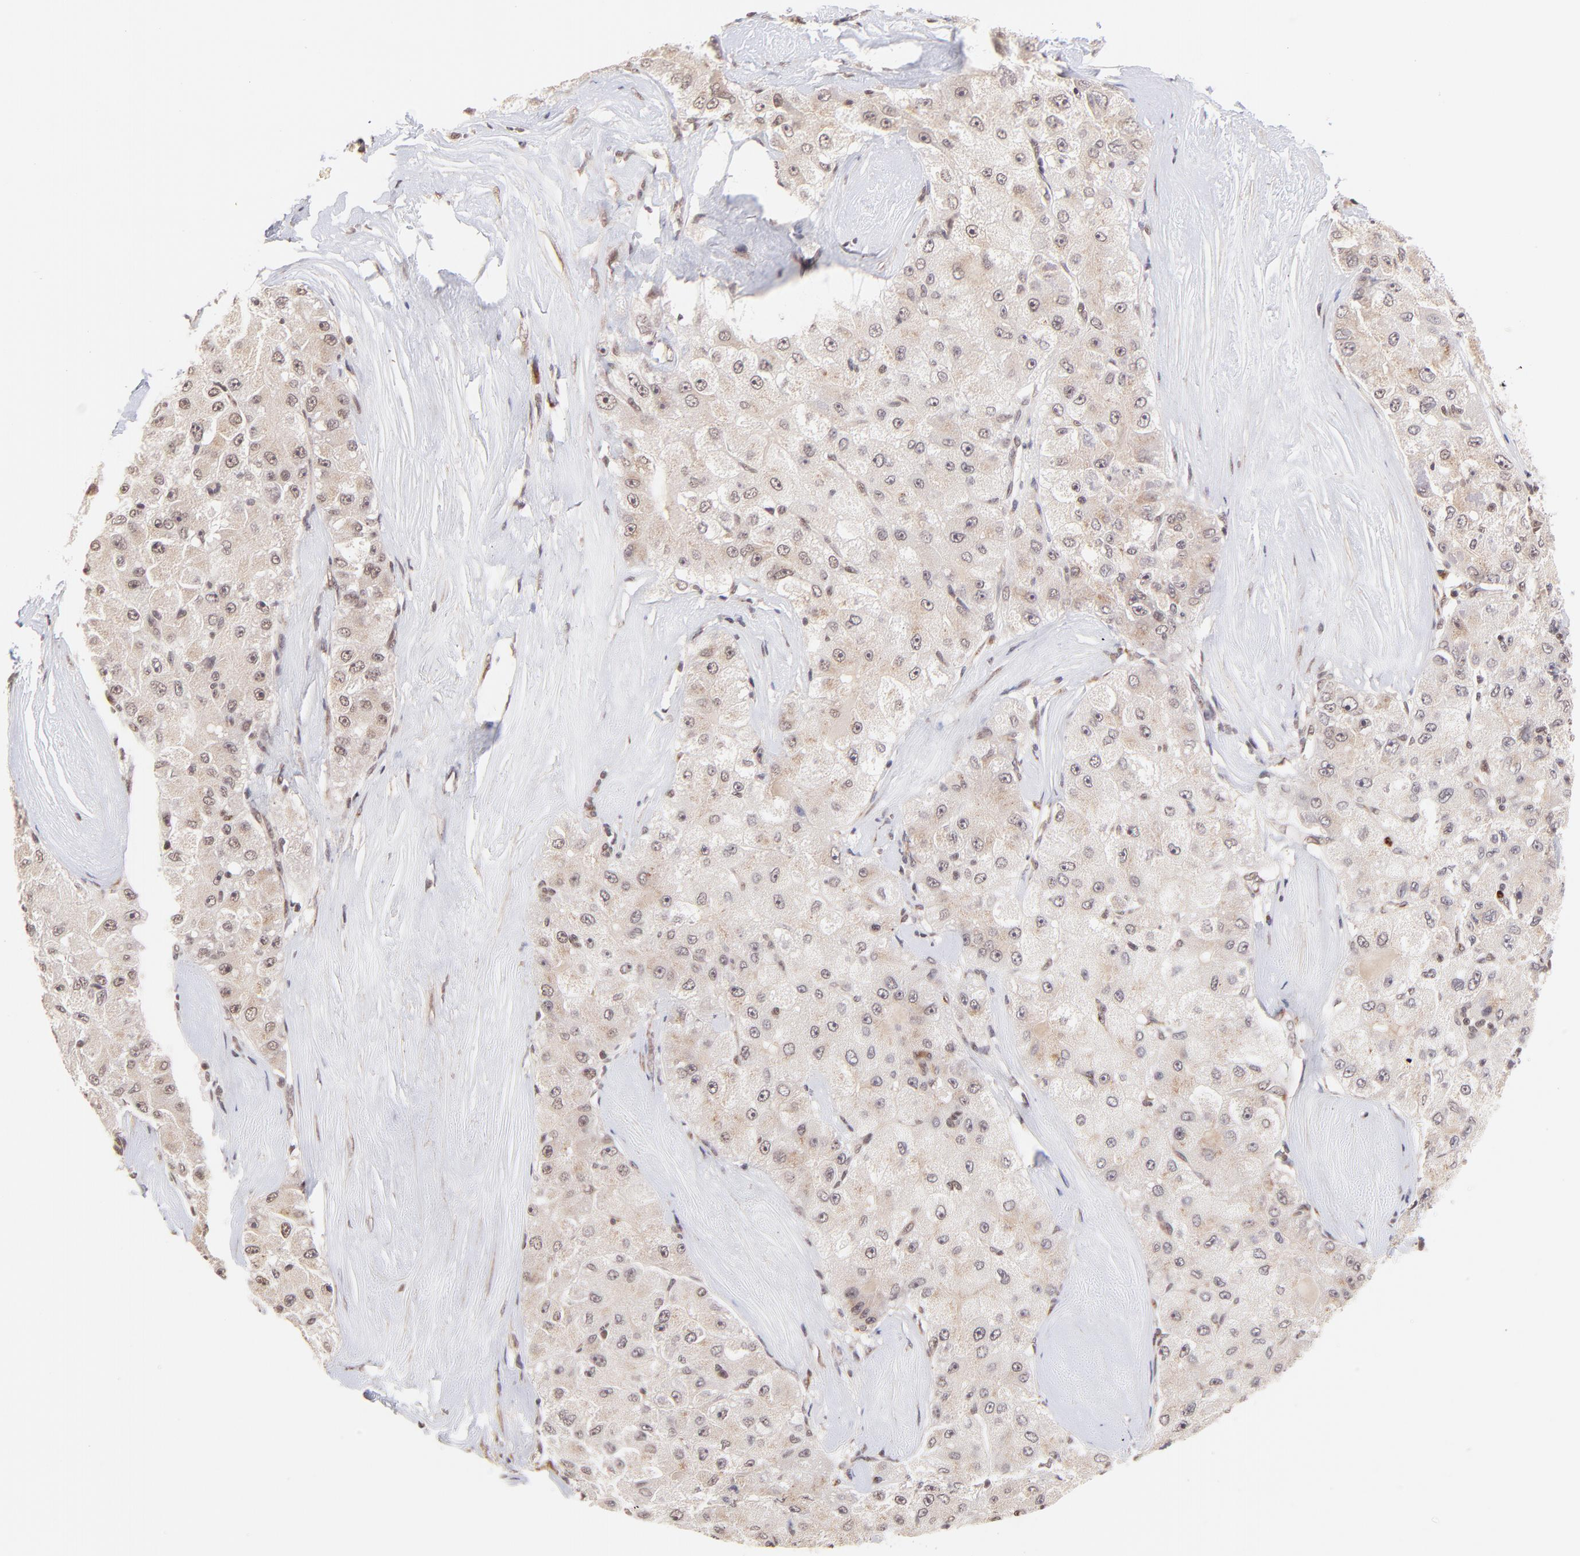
{"staining": {"intensity": "weak", "quantity": ">75%", "location": "cytoplasmic/membranous,nuclear"}, "tissue": "liver cancer", "cell_type": "Tumor cells", "image_type": "cancer", "snomed": [{"axis": "morphology", "description": "Carcinoma, Hepatocellular, NOS"}, {"axis": "topography", "description": "Liver"}], "caption": "Liver cancer stained with a protein marker demonstrates weak staining in tumor cells.", "gene": "MED12", "patient": {"sex": "male", "age": 80}}